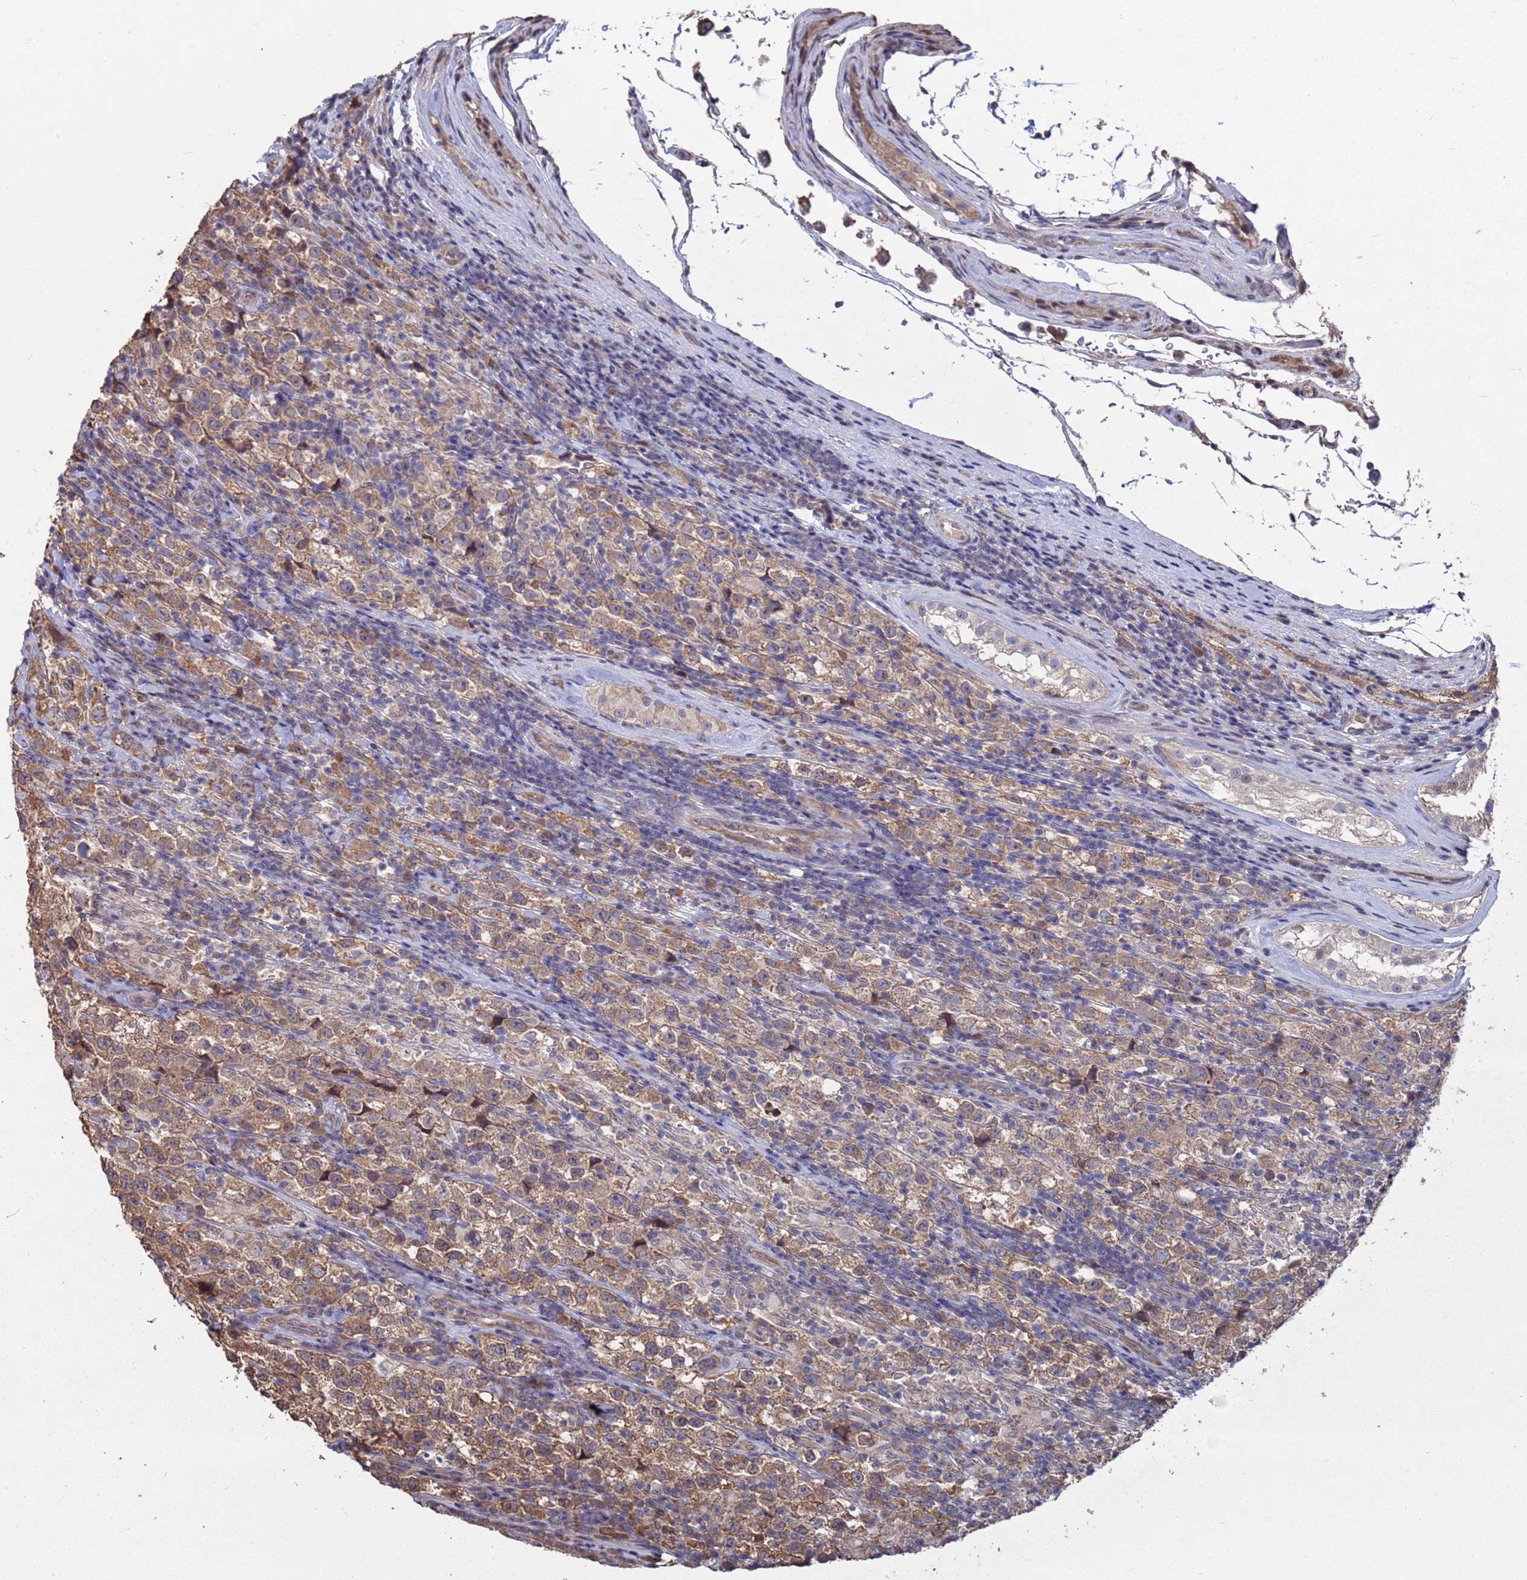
{"staining": {"intensity": "moderate", "quantity": ">75%", "location": "cytoplasmic/membranous"}, "tissue": "testis cancer", "cell_type": "Tumor cells", "image_type": "cancer", "snomed": [{"axis": "morphology", "description": "Seminoma, NOS"}, {"axis": "morphology", "description": "Carcinoma, Embryonal, NOS"}, {"axis": "topography", "description": "Testis"}], "caption": "Protein staining of testis cancer (embryonal carcinoma) tissue demonstrates moderate cytoplasmic/membranous expression in approximately >75% of tumor cells. The staining is performed using DAB brown chromogen to label protein expression. The nuclei are counter-stained blue using hematoxylin.", "gene": "CFAP119", "patient": {"sex": "male", "age": 41}}